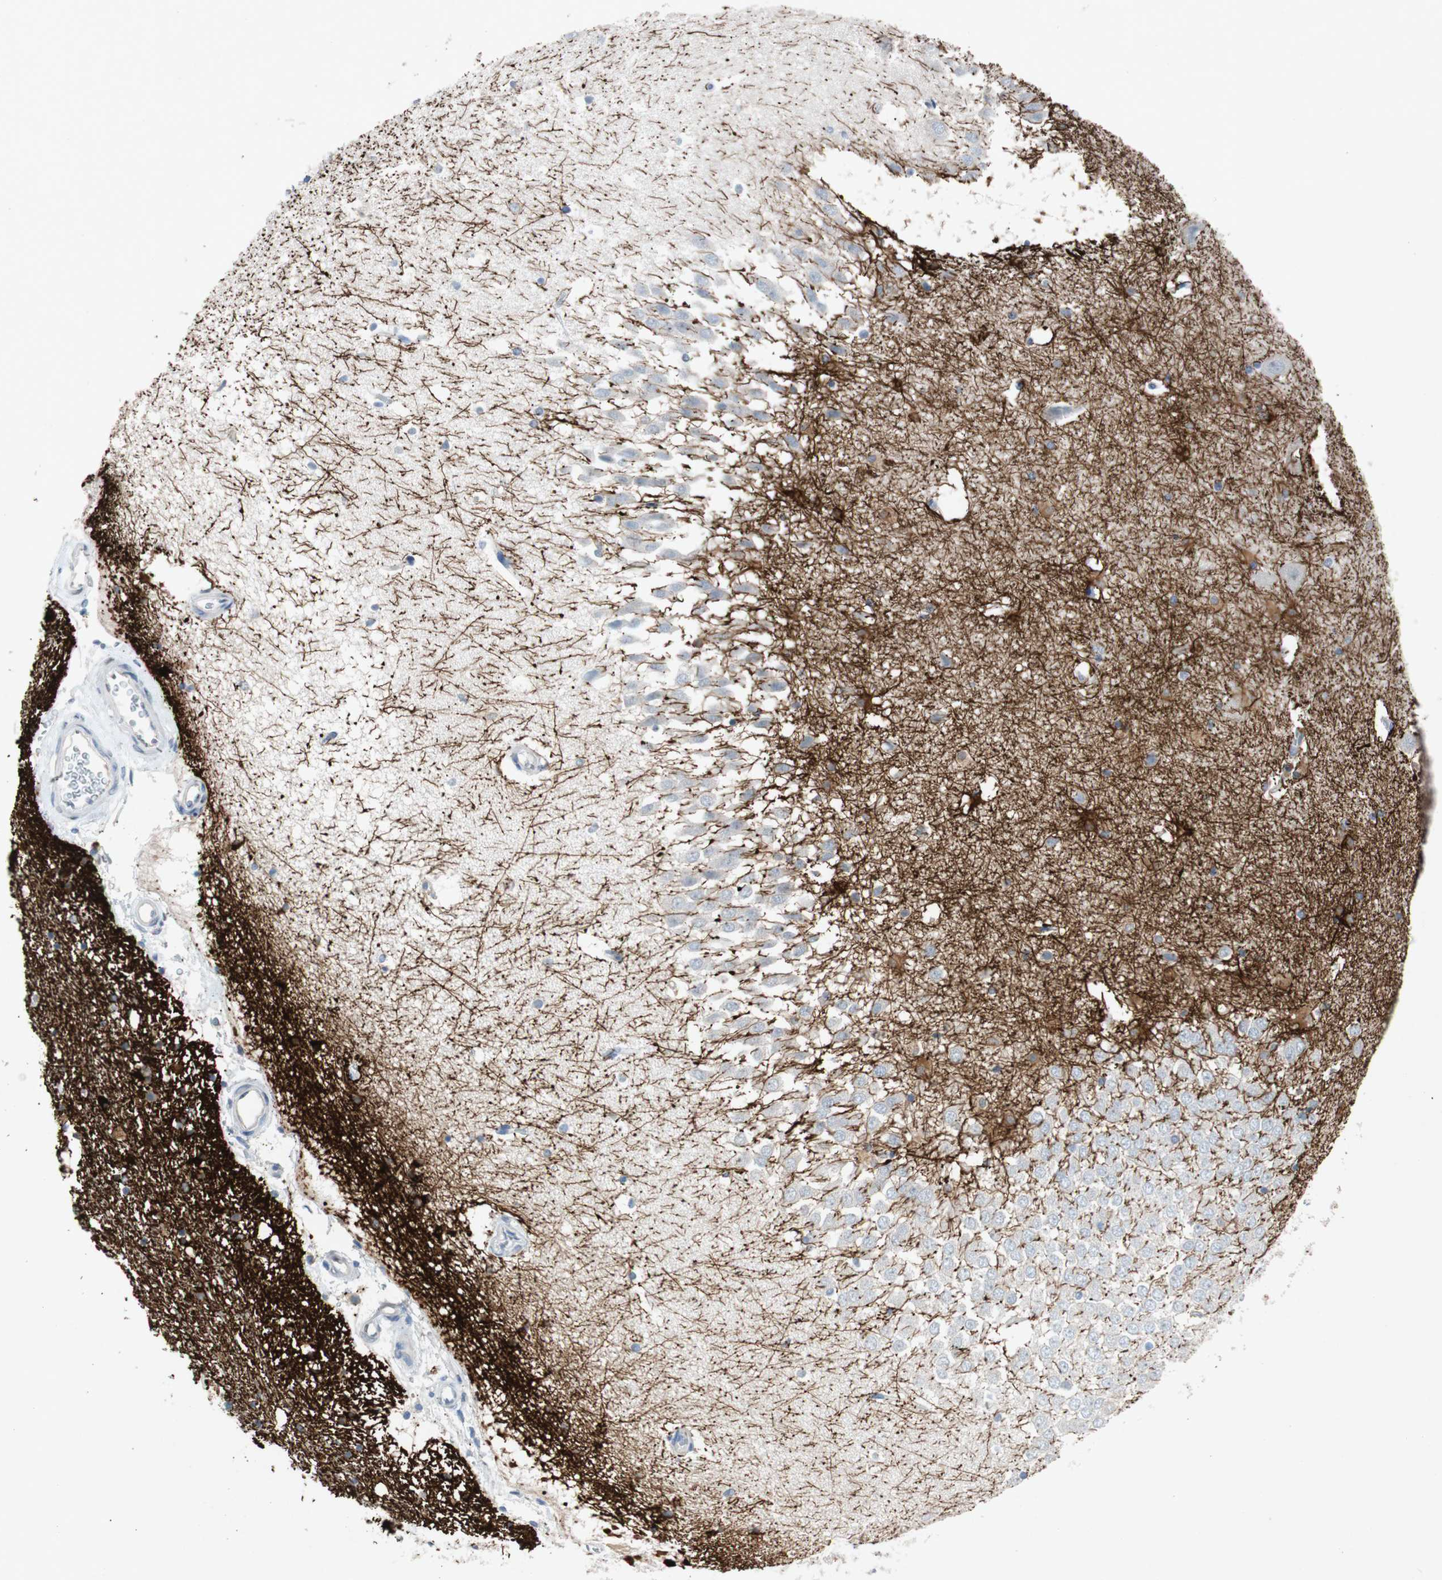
{"staining": {"intensity": "strong", "quantity": "<25%", "location": "cytoplasmic/membranous"}, "tissue": "hippocampus", "cell_type": "Glial cells", "image_type": "normal", "snomed": [{"axis": "morphology", "description": "Normal tissue, NOS"}, {"axis": "topography", "description": "Hippocampus"}], "caption": "Immunohistochemistry of normal human hippocampus reveals medium levels of strong cytoplasmic/membranous expression in about <25% of glial cells. Nuclei are stained in blue.", "gene": "RELB", "patient": {"sex": "male", "age": 45}}